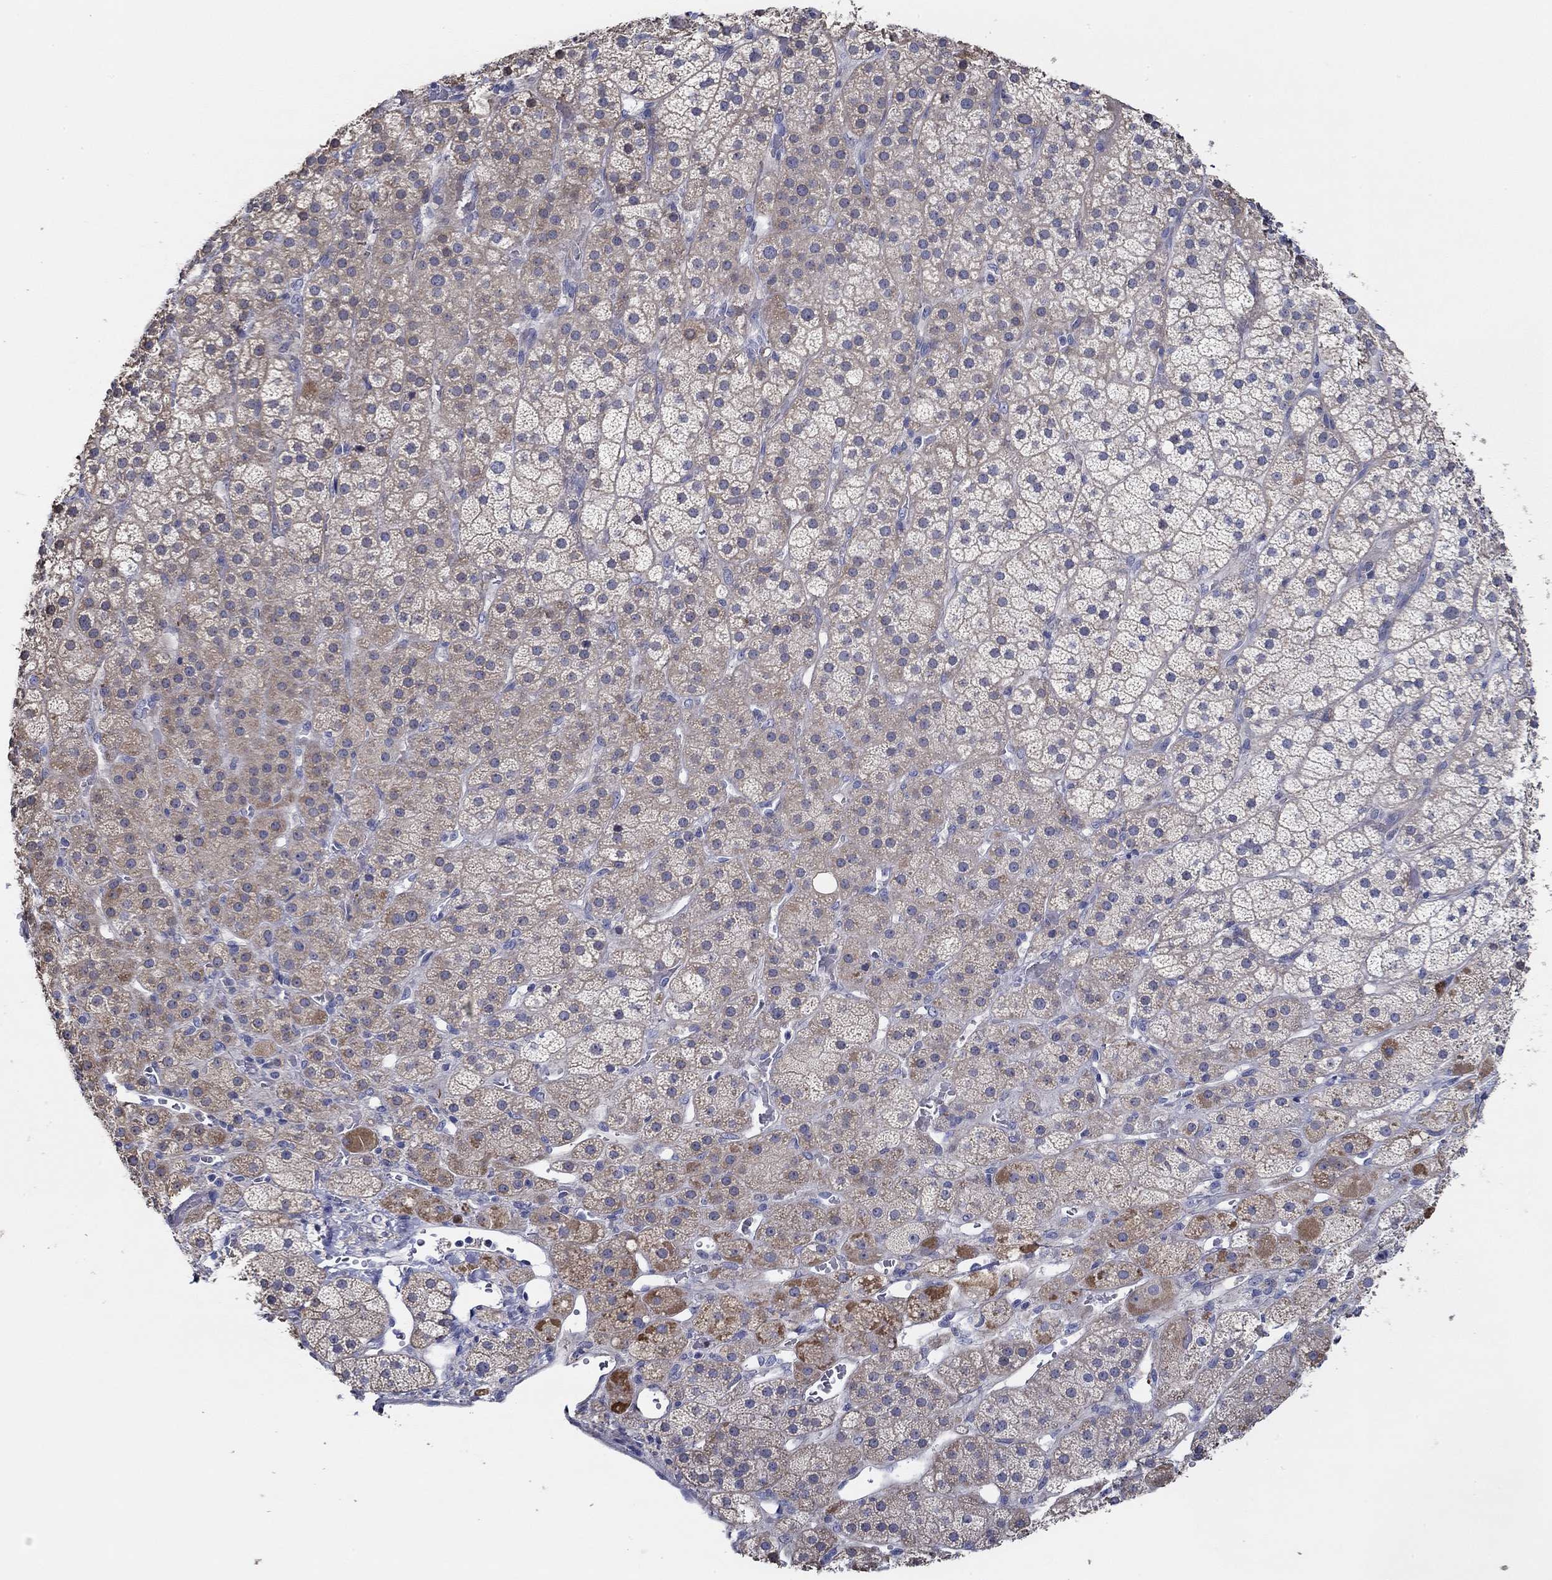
{"staining": {"intensity": "moderate", "quantity": "<25%", "location": "cytoplasmic/membranous"}, "tissue": "adrenal gland", "cell_type": "Glandular cells", "image_type": "normal", "snomed": [{"axis": "morphology", "description": "Normal tissue, NOS"}, {"axis": "topography", "description": "Adrenal gland"}], "caption": "Immunohistochemical staining of normal adrenal gland shows <25% levels of moderate cytoplasmic/membranous protein positivity in about <25% of glandular cells. (Brightfield microscopy of DAB IHC at high magnification).", "gene": "CFAP61", "patient": {"sex": "male", "age": 57}}